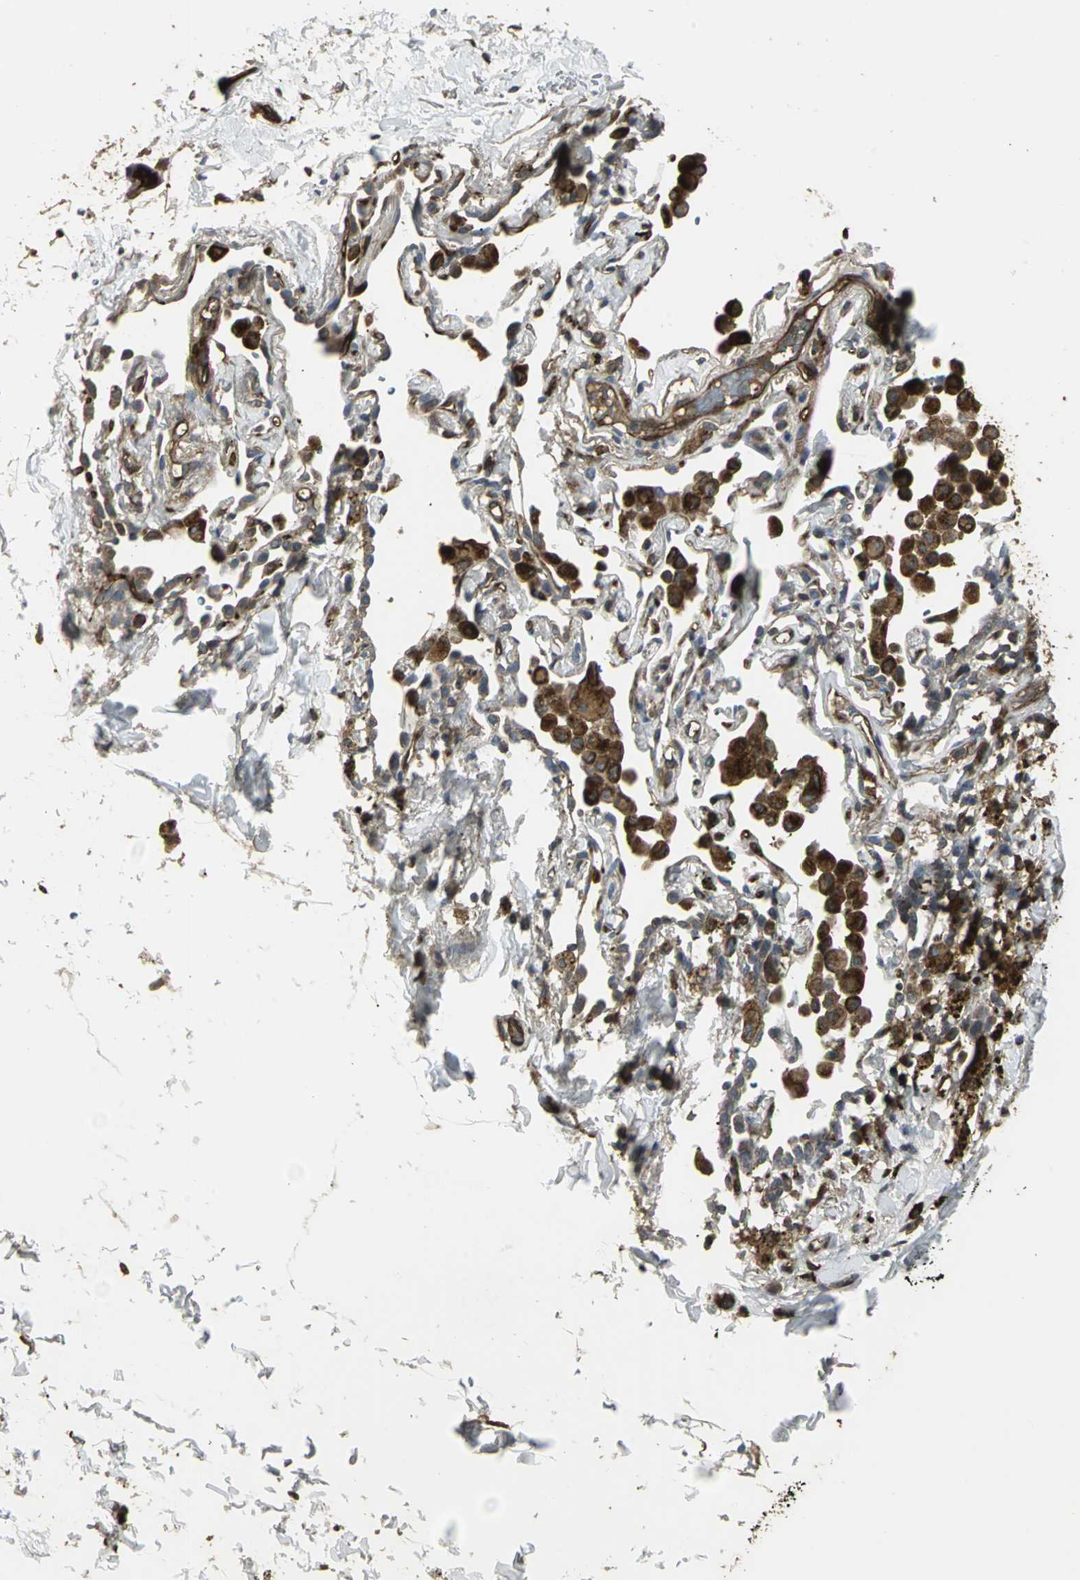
{"staining": {"intensity": "moderate", "quantity": ">75%", "location": "cytoplasmic/membranous"}, "tissue": "adipose tissue", "cell_type": "Adipocytes", "image_type": "normal", "snomed": [{"axis": "morphology", "description": "Normal tissue, NOS"}, {"axis": "topography", "description": "Cartilage tissue"}, {"axis": "topography", "description": "Bronchus"}], "caption": "Approximately >75% of adipocytes in normal human adipose tissue demonstrate moderate cytoplasmic/membranous protein positivity as visualized by brown immunohistochemical staining.", "gene": "PRXL2B", "patient": {"sex": "female", "age": 73}}